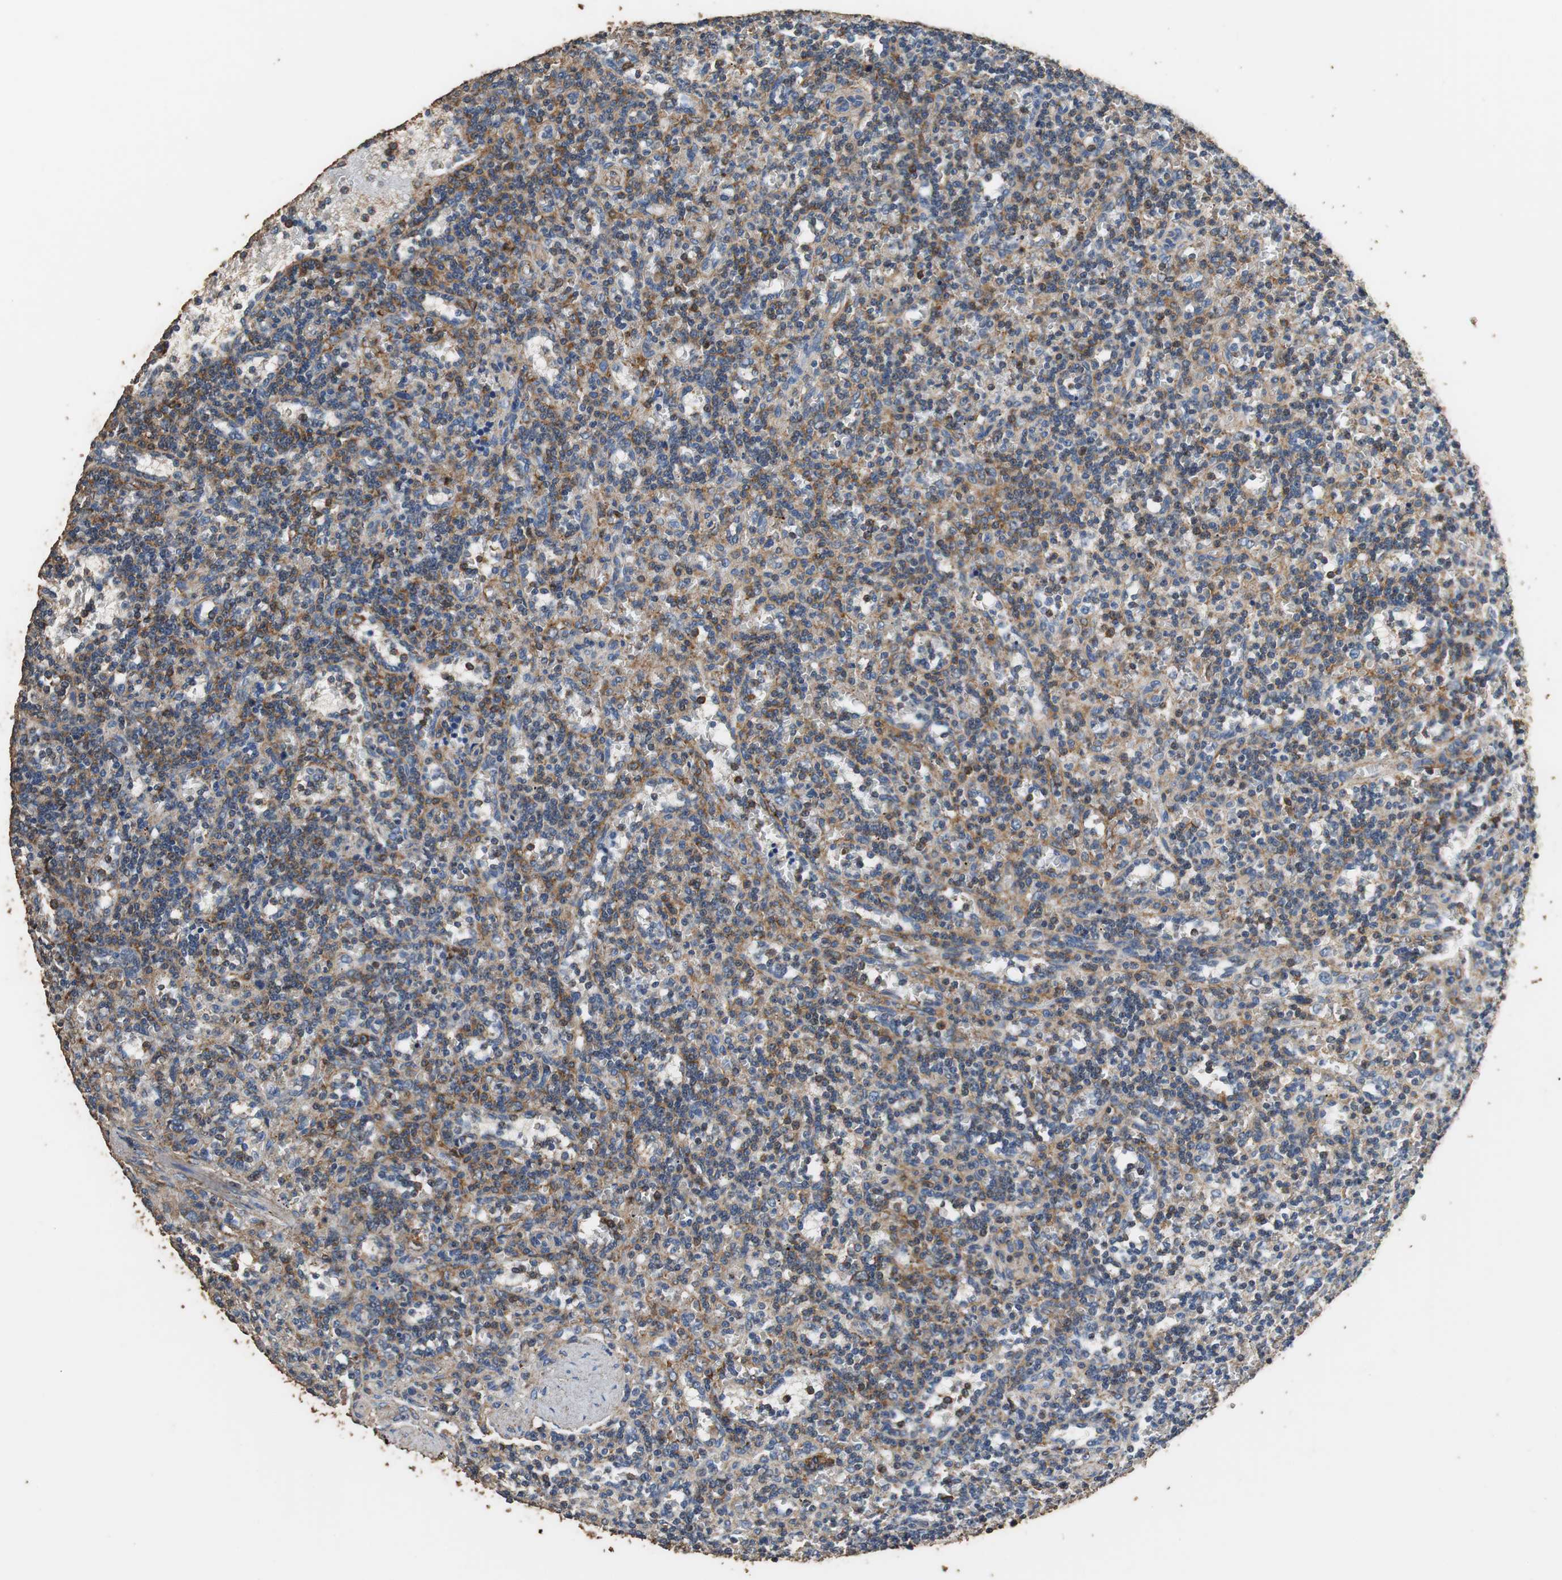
{"staining": {"intensity": "weak", "quantity": "<25%", "location": "cytoplasmic/membranous"}, "tissue": "lymphoma", "cell_type": "Tumor cells", "image_type": "cancer", "snomed": [{"axis": "morphology", "description": "Malignant lymphoma, non-Hodgkin's type, Low grade"}, {"axis": "topography", "description": "Spleen"}], "caption": "Immunohistochemical staining of human low-grade malignant lymphoma, non-Hodgkin's type exhibits no significant expression in tumor cells.", "gene": "PRKRA", "patient": {"sex": "male", "age": 73}}